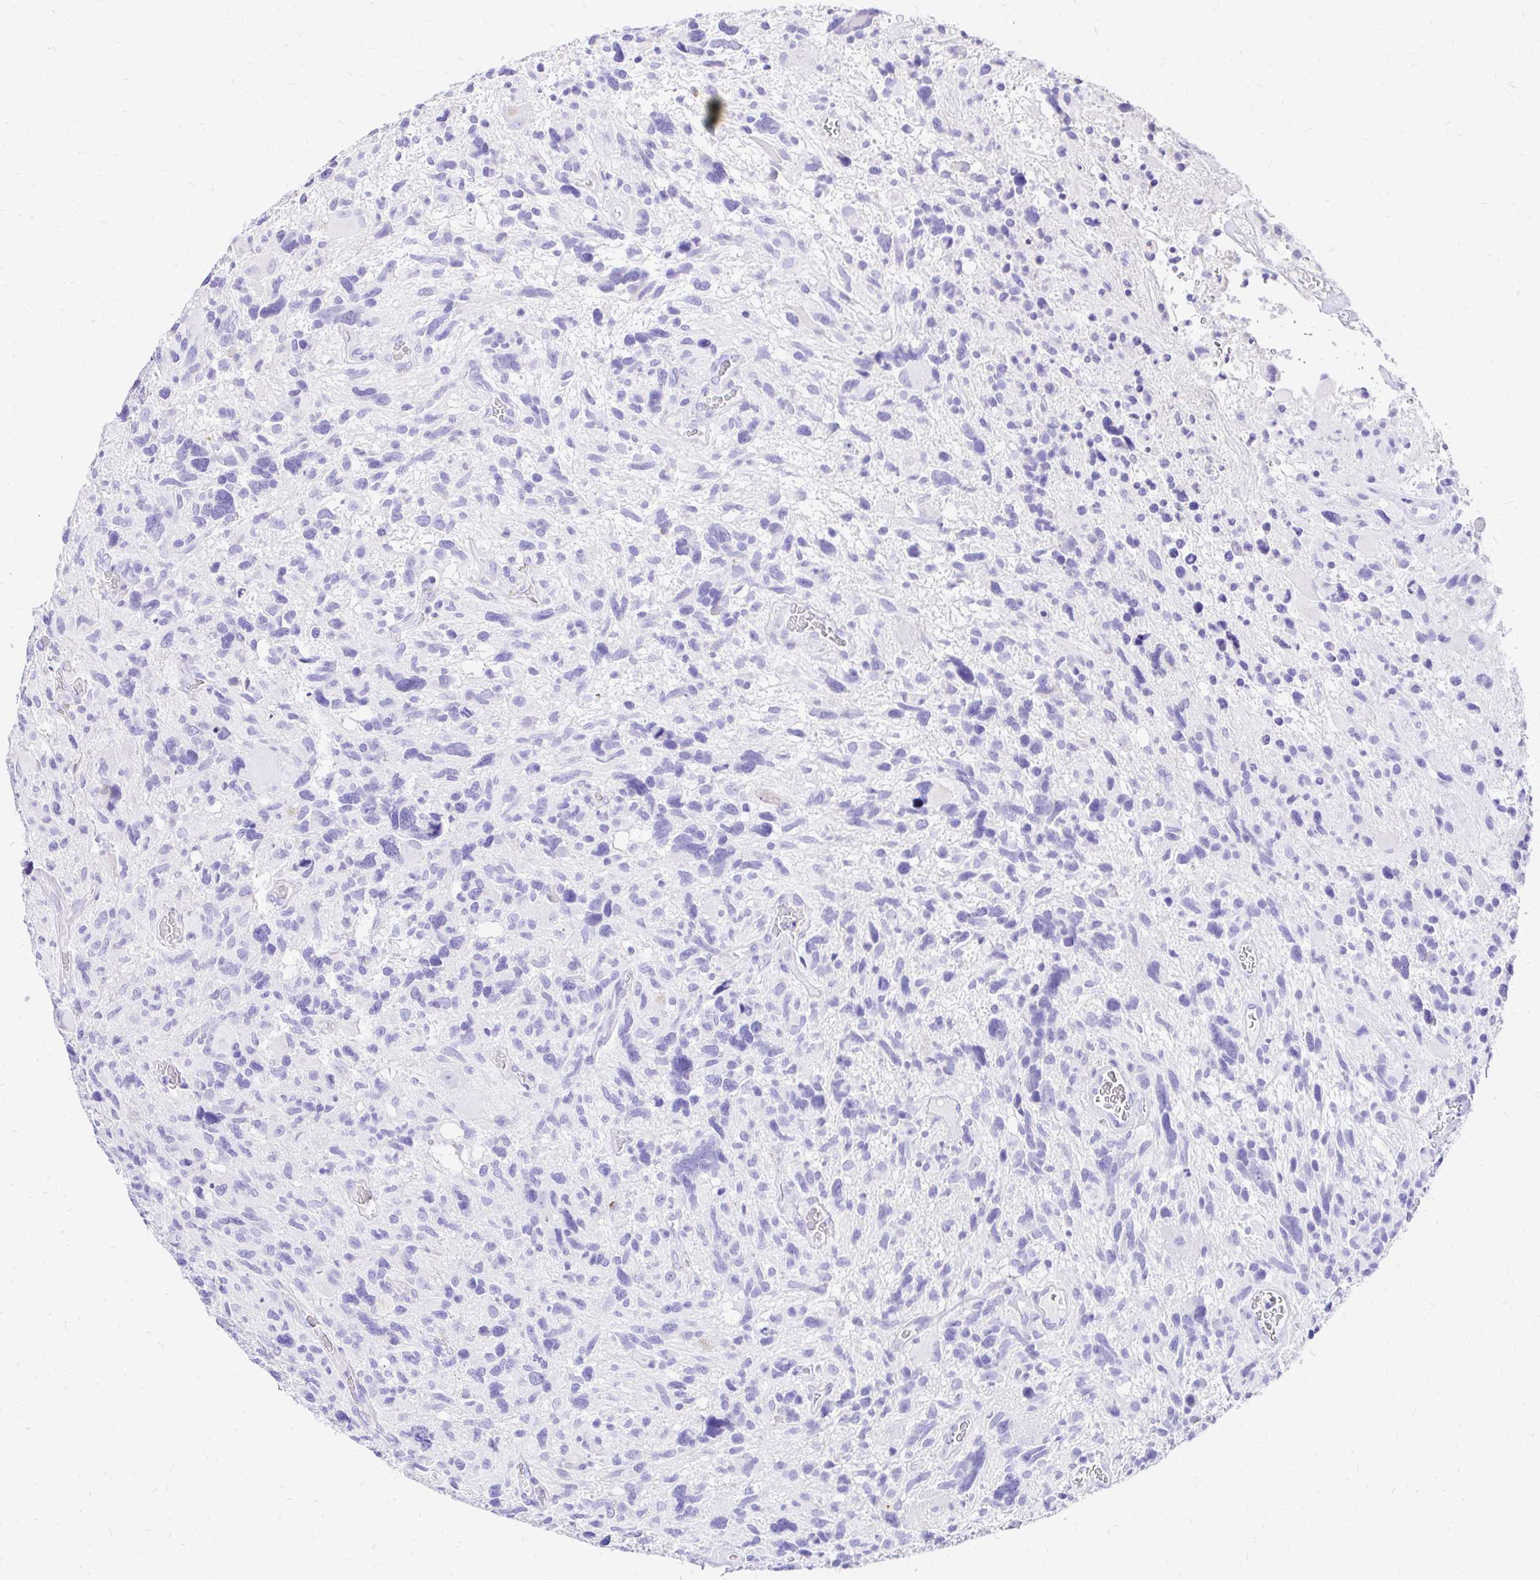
{"staining": {"intensity": "negative", "quantity": "none", "location": "none"}, "tissue": "glioma", "cell_type": "Tumor cells", "image_type": "cancer", "snomed": [{"axis": "morphology", "description": "Glioma, malignant, High grade"}, {"axis": "topography", "description": "Brain"}], "caption": "IHC of high-grade glioma (malignant) displays no expression in tumor cells.", "gene": "S100G", "patient": {"sex": "male", "age": 49}}